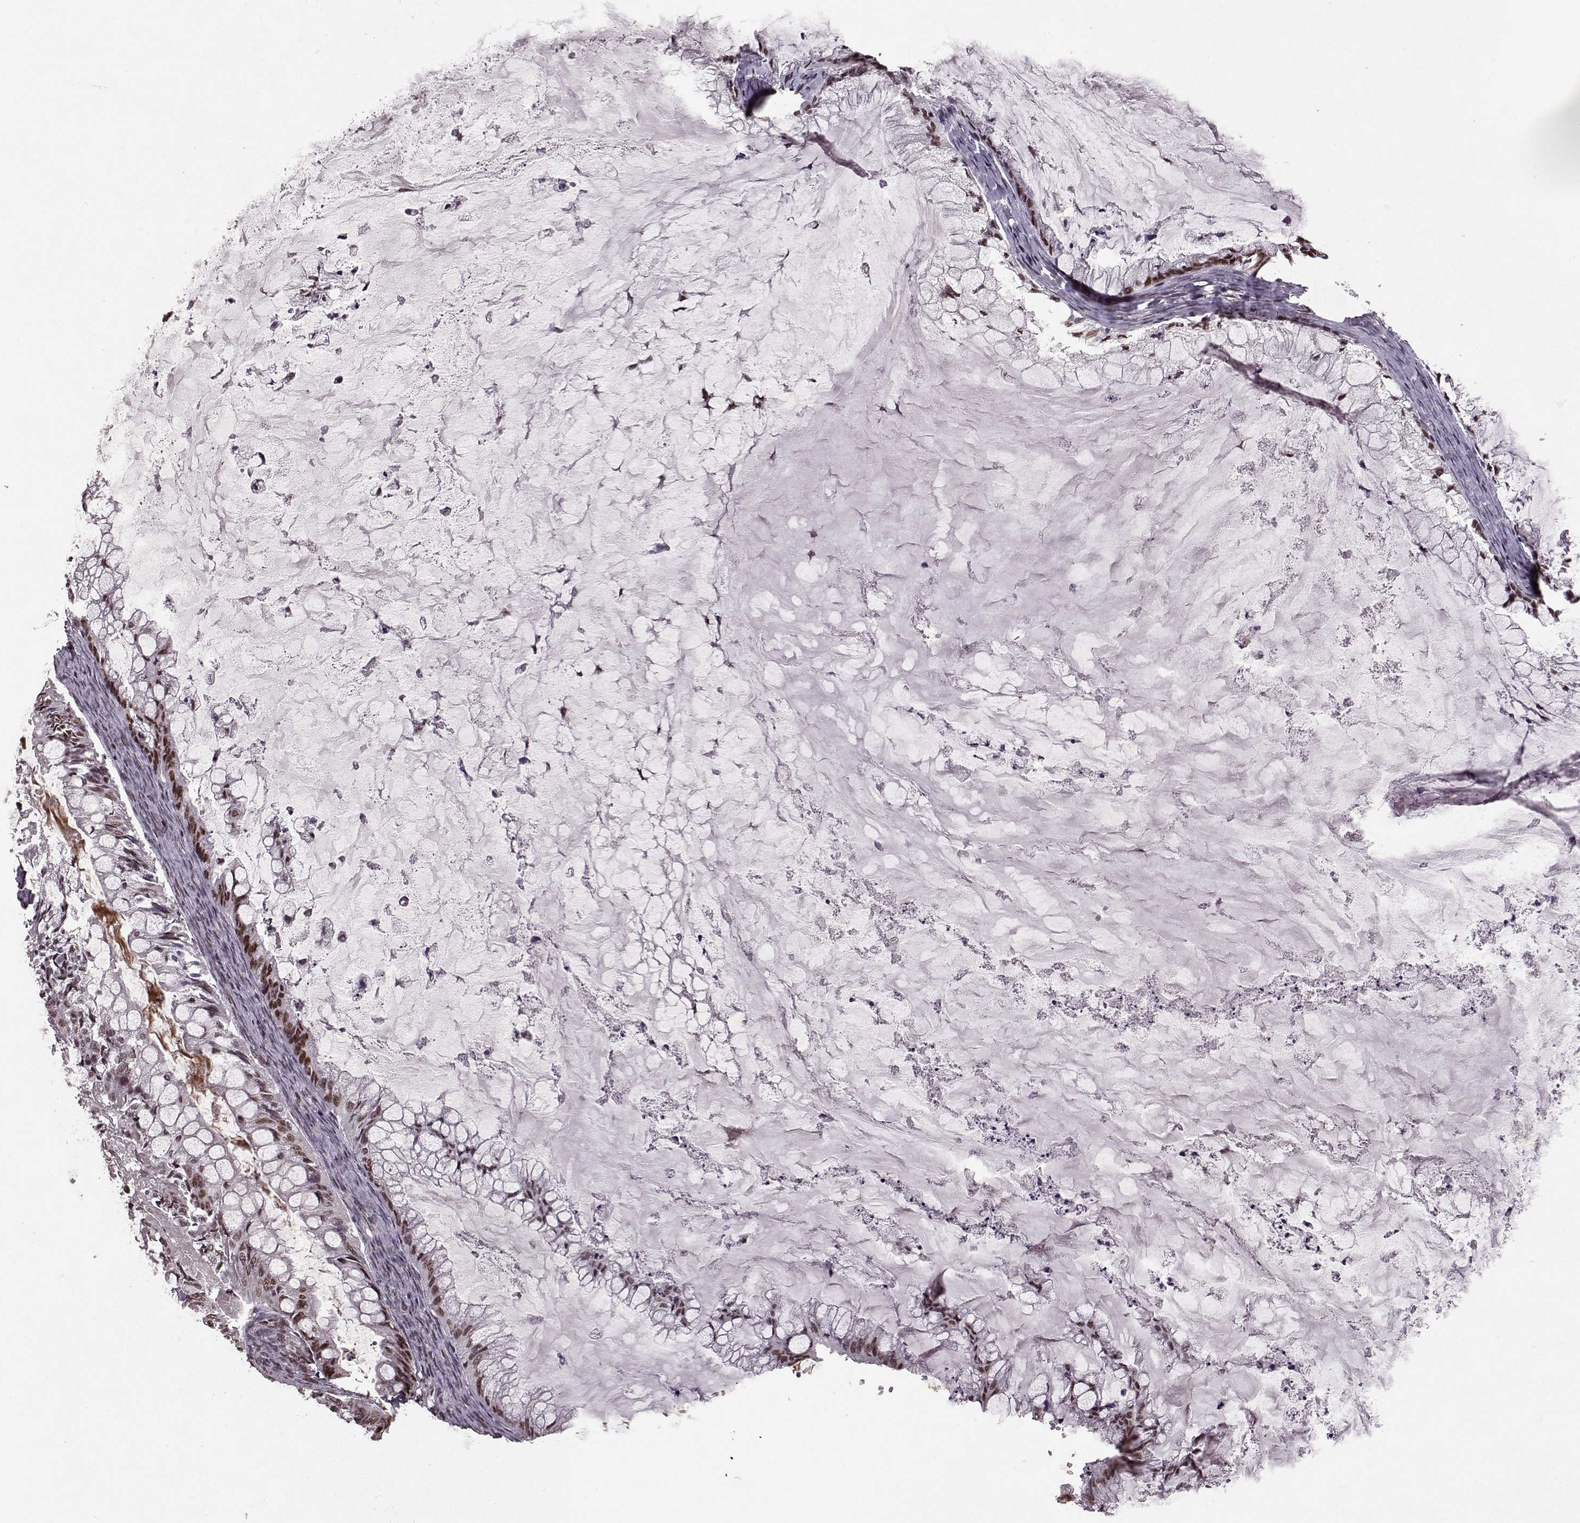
{"staining": {"intensity": "moderate", "quantity": ">75%", "location": "nuclear"}, "tissue": "ovarian cancer", "cell_type": "Tumor cells", "image_type": "cancer", "snomed": [{"axis": "morphology", "description": "Cystadenocarcinoma, mucinous, NOS"}, {"axis": "topography", "description": "Ovary"}], "caption": "An image of ovarian cancer (mucinous cystadenocarcinoma) stained for a protein exhibits moderate nuclear brown staining in tumor cells.", "gene": "RRAGD", "patient": {"sex": "female", "age": 57}}